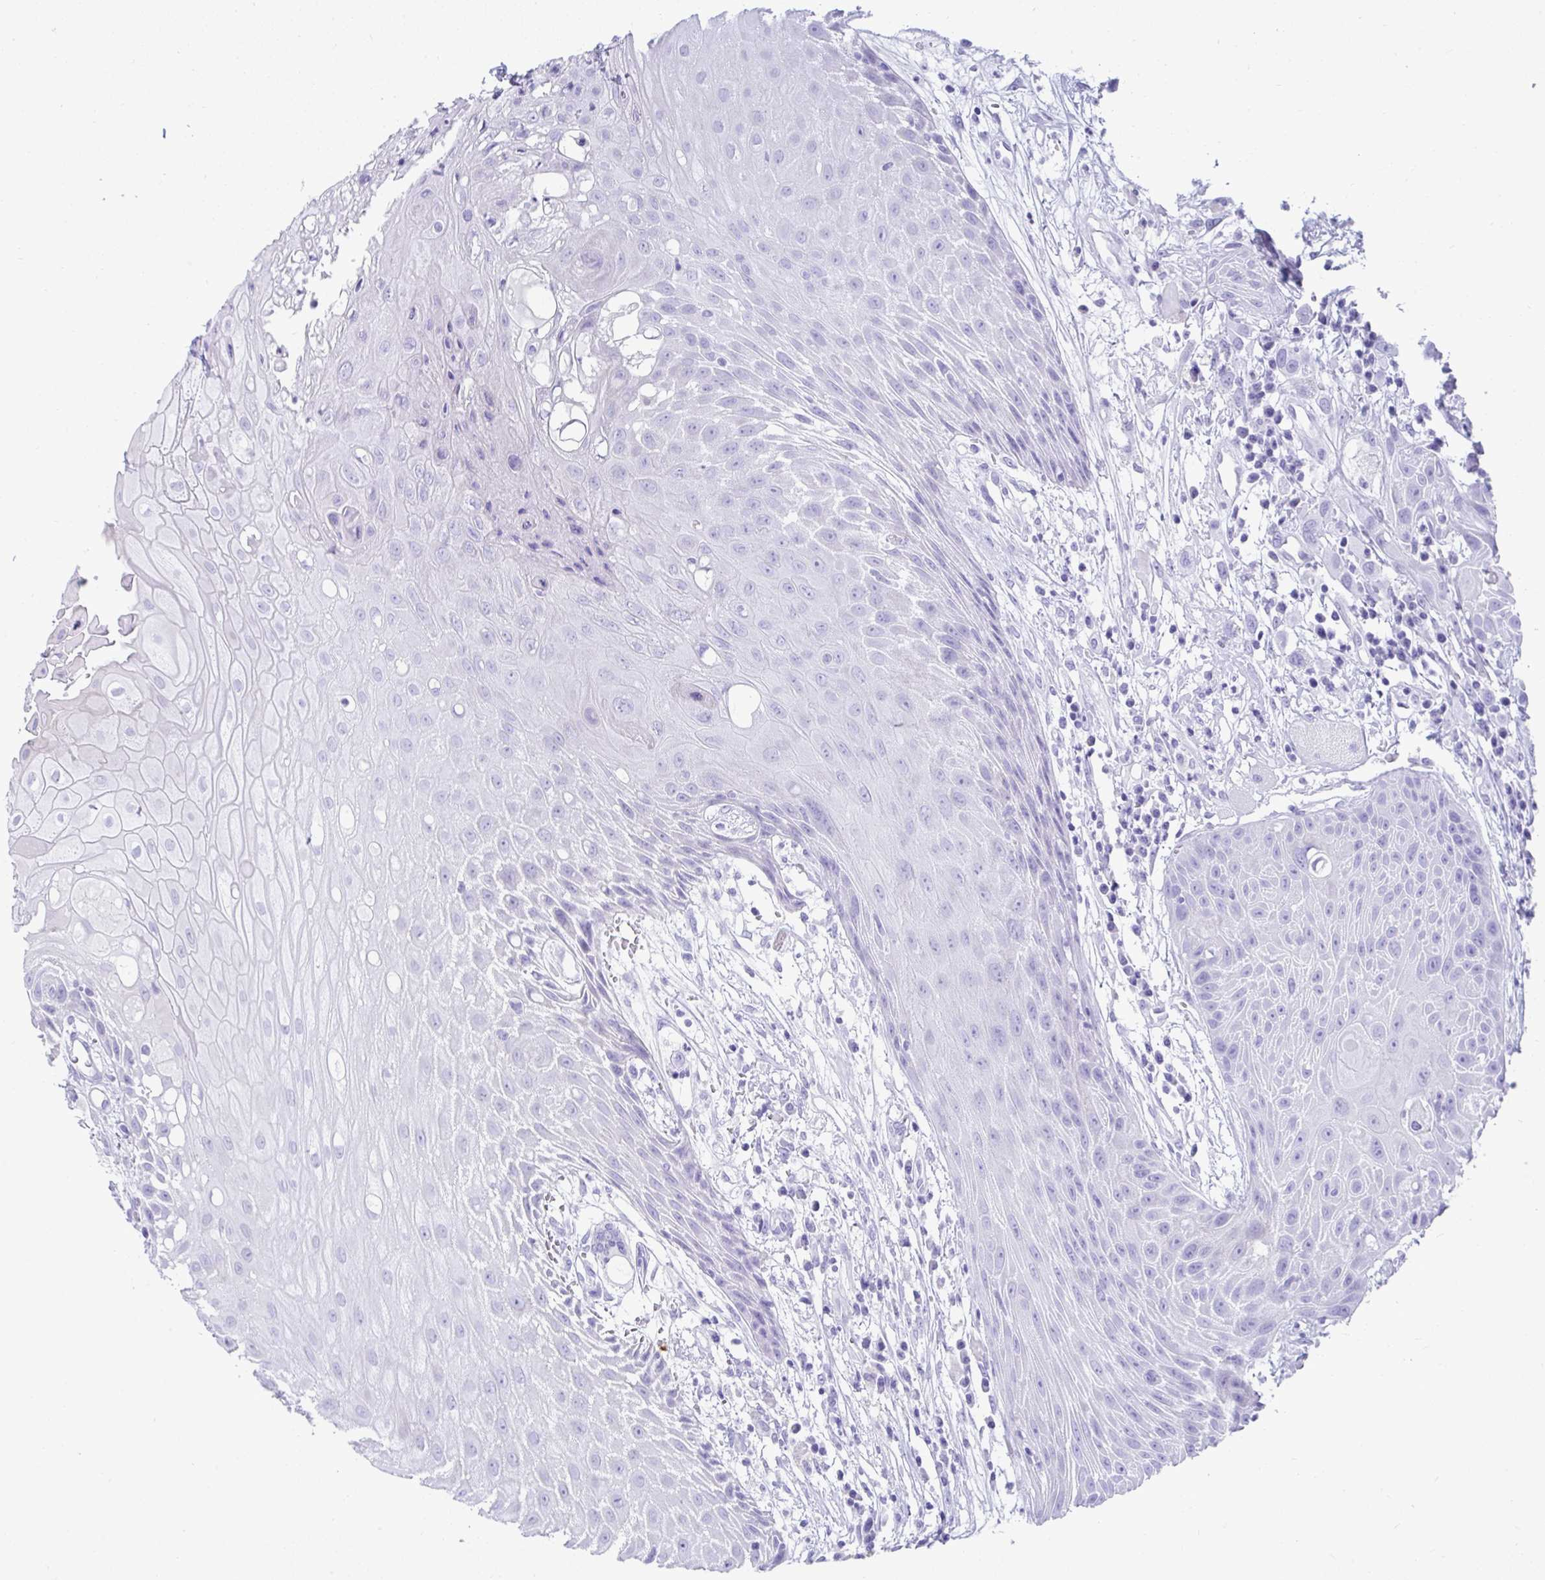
{"staining": {"intensity": "negative", "quantity": "none", "location": "none"}, "tissue": "head and neck cancer", "cell_type": "Tumor cells", "image_type": "cancer", "snomed": [{"axis": "morphology", "description": "Squamous cell carcinoma, NOS"}, {"axis": "topography", "description": "Head-Neck"}], "caption": "An IHC photomicrograph of head and neck cancer is shown. There is no staining in tumor cells of head and neck cancer. (Brightfield microscopy of DAB (3,3'-diaminobenzidine) immunohistochemistry (IHC) at high magnification).", "gene": "PSCA", "patient": {"sex": "female", "age": 73}}